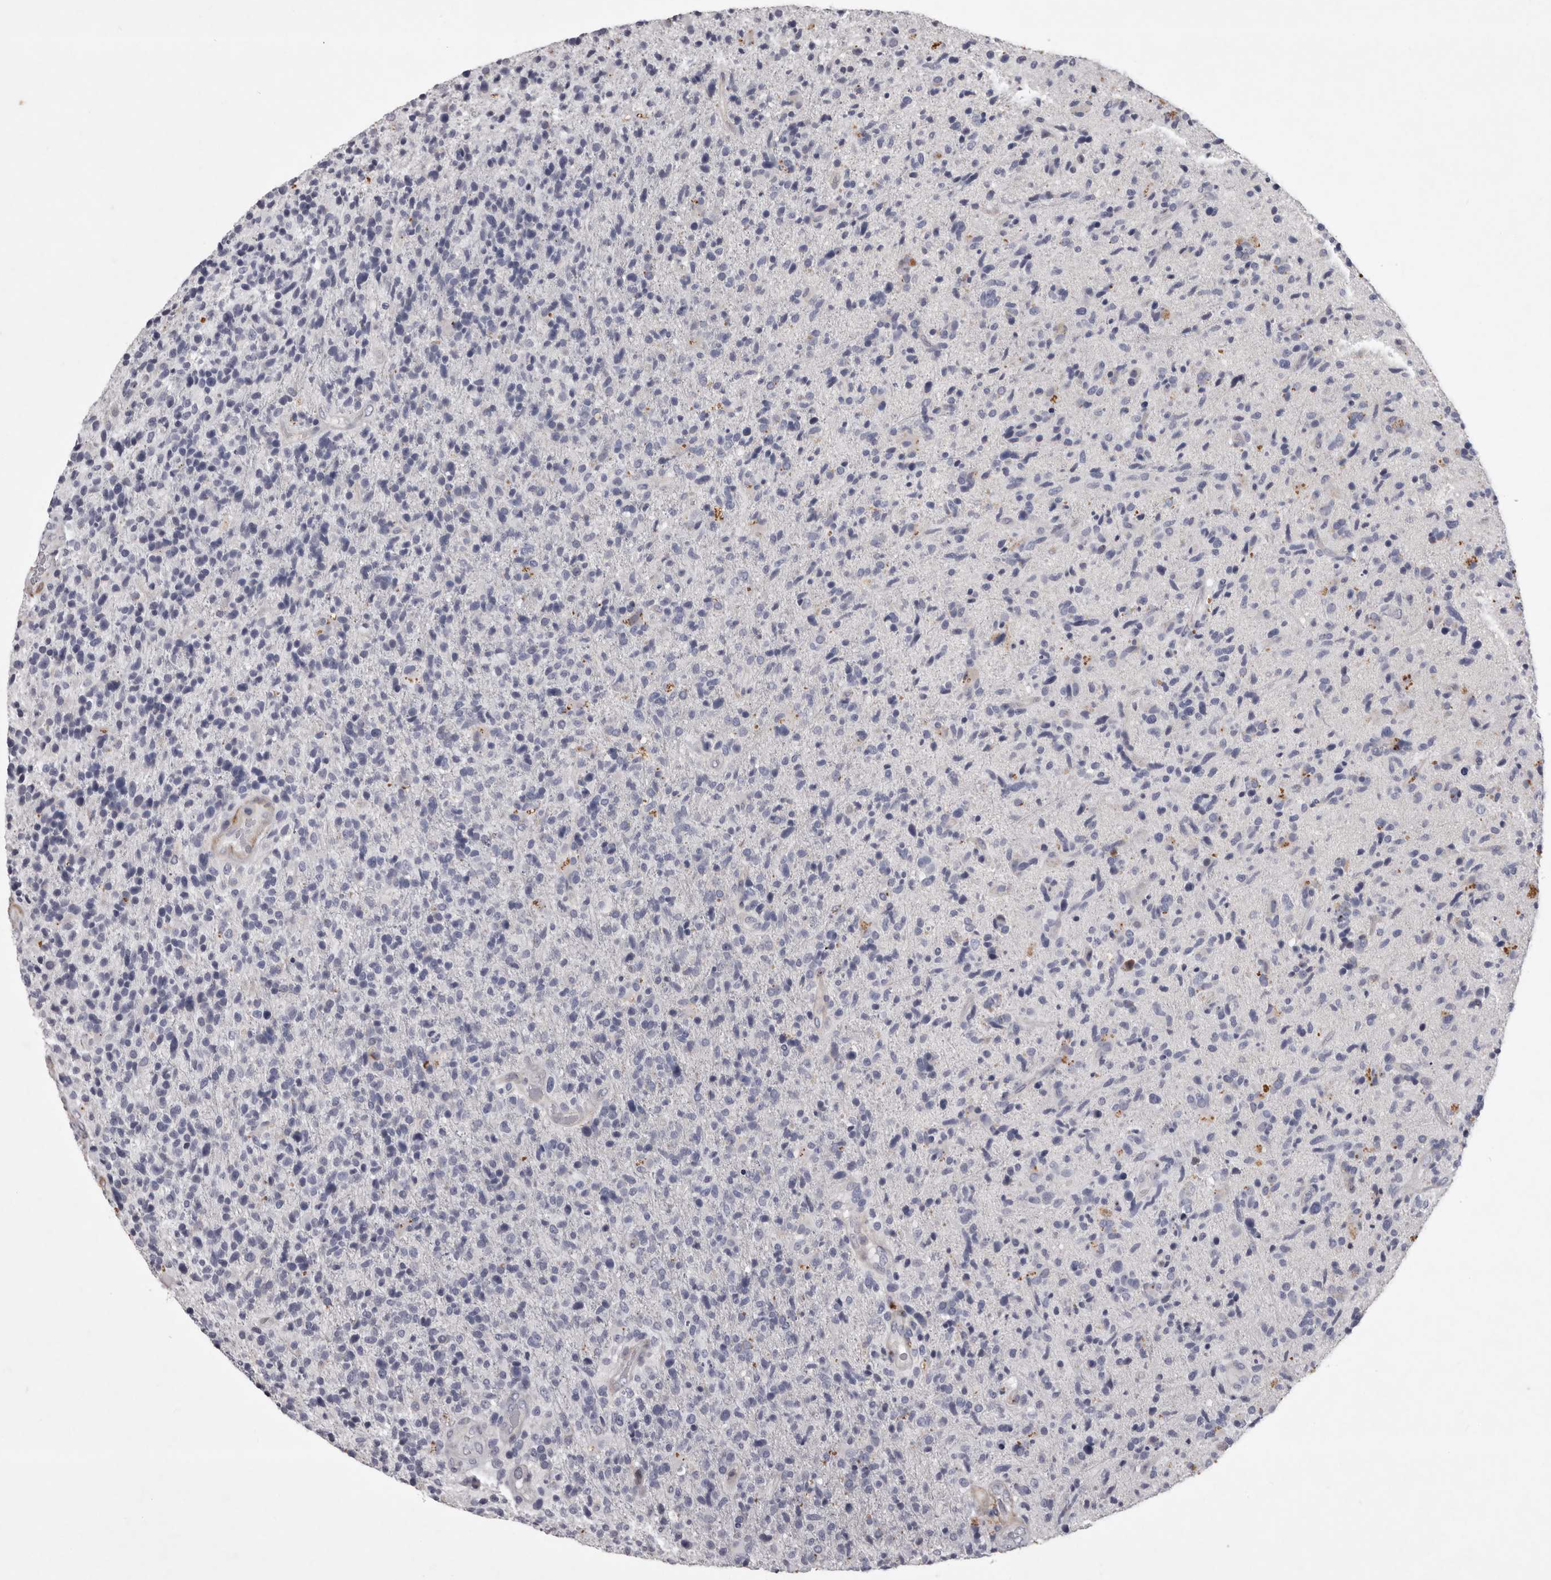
{"staining": {"intensity": "negative", "quantity": "none", "location": "none"}, "tissue": "glioma", "cell_type": "Tumor cells", "image_type": "cancer", "snomed": [{"axis": "morphology", "description": "Glioma, malignant, High grade"}, {"axis": "topography", "description": "Brain"}], "caption": "An immunohistochemistry (IHC) micrograph of malignant glioma (high-grade) is shown. There is no staining in tumor cells of malignant glioma (high-grade).", "gene": "NKAIN4", "patient": {"sex": "male", "age": 72}}